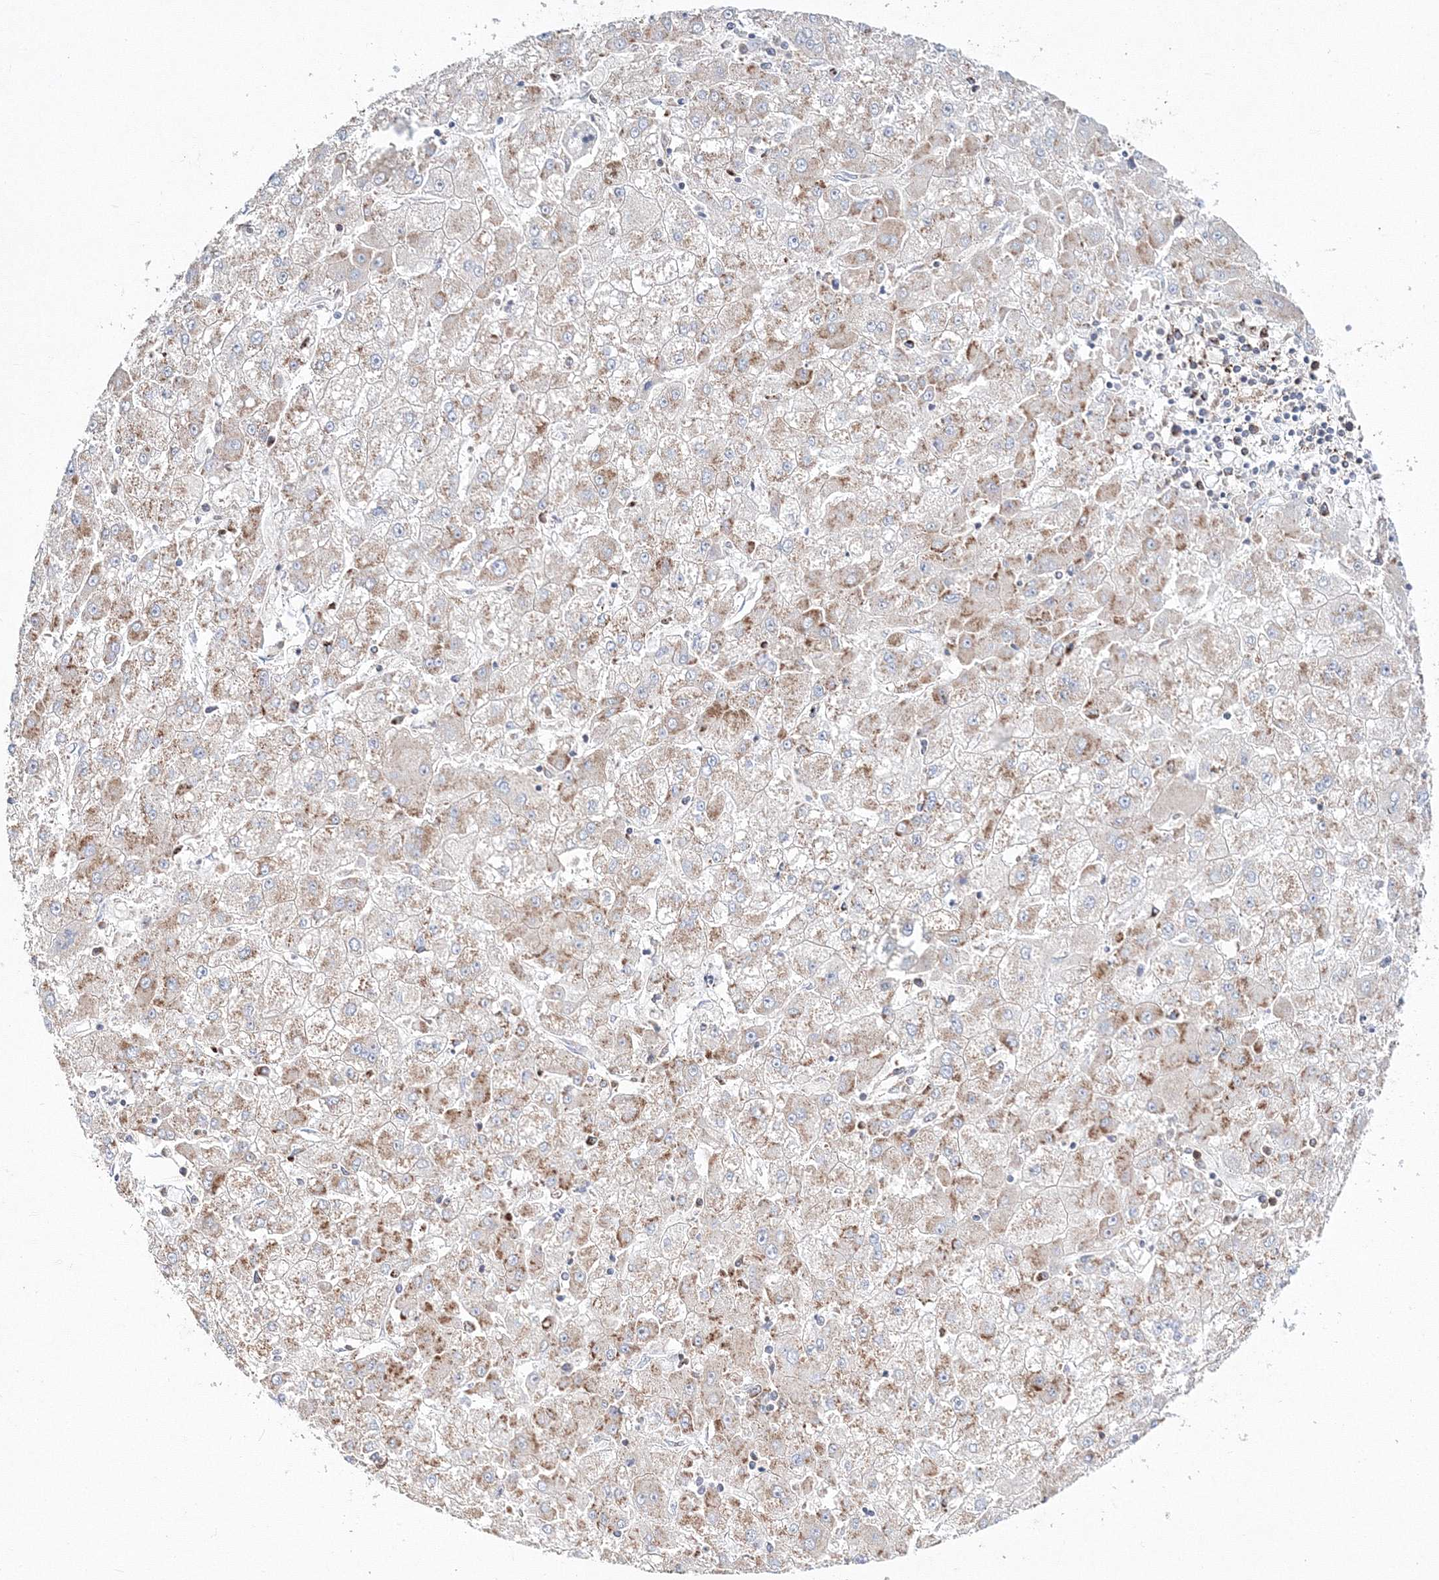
{"staining": {"intensity": "moderate", "quantity": "25%-75%", "location": "cytoplasmic/membranous"}, "tissue": "liver cancer", "cell_type": "Tumor cells", "image_type": "cancer", "snomed": [{"axis": "morphology", "description": "Carcinoma, Hepatocellular, NOS"}, {"axis": "topography", "description": "Liver"}], "caption": "A histopathology image of human liver cancer (hepatocellular carcinoma) stained for a protein shows moderate cytoplasmic/membranous brown staining in tumor cells.", "gene": "ARCN1", "patient": {"sex": "male", "age": 72}}